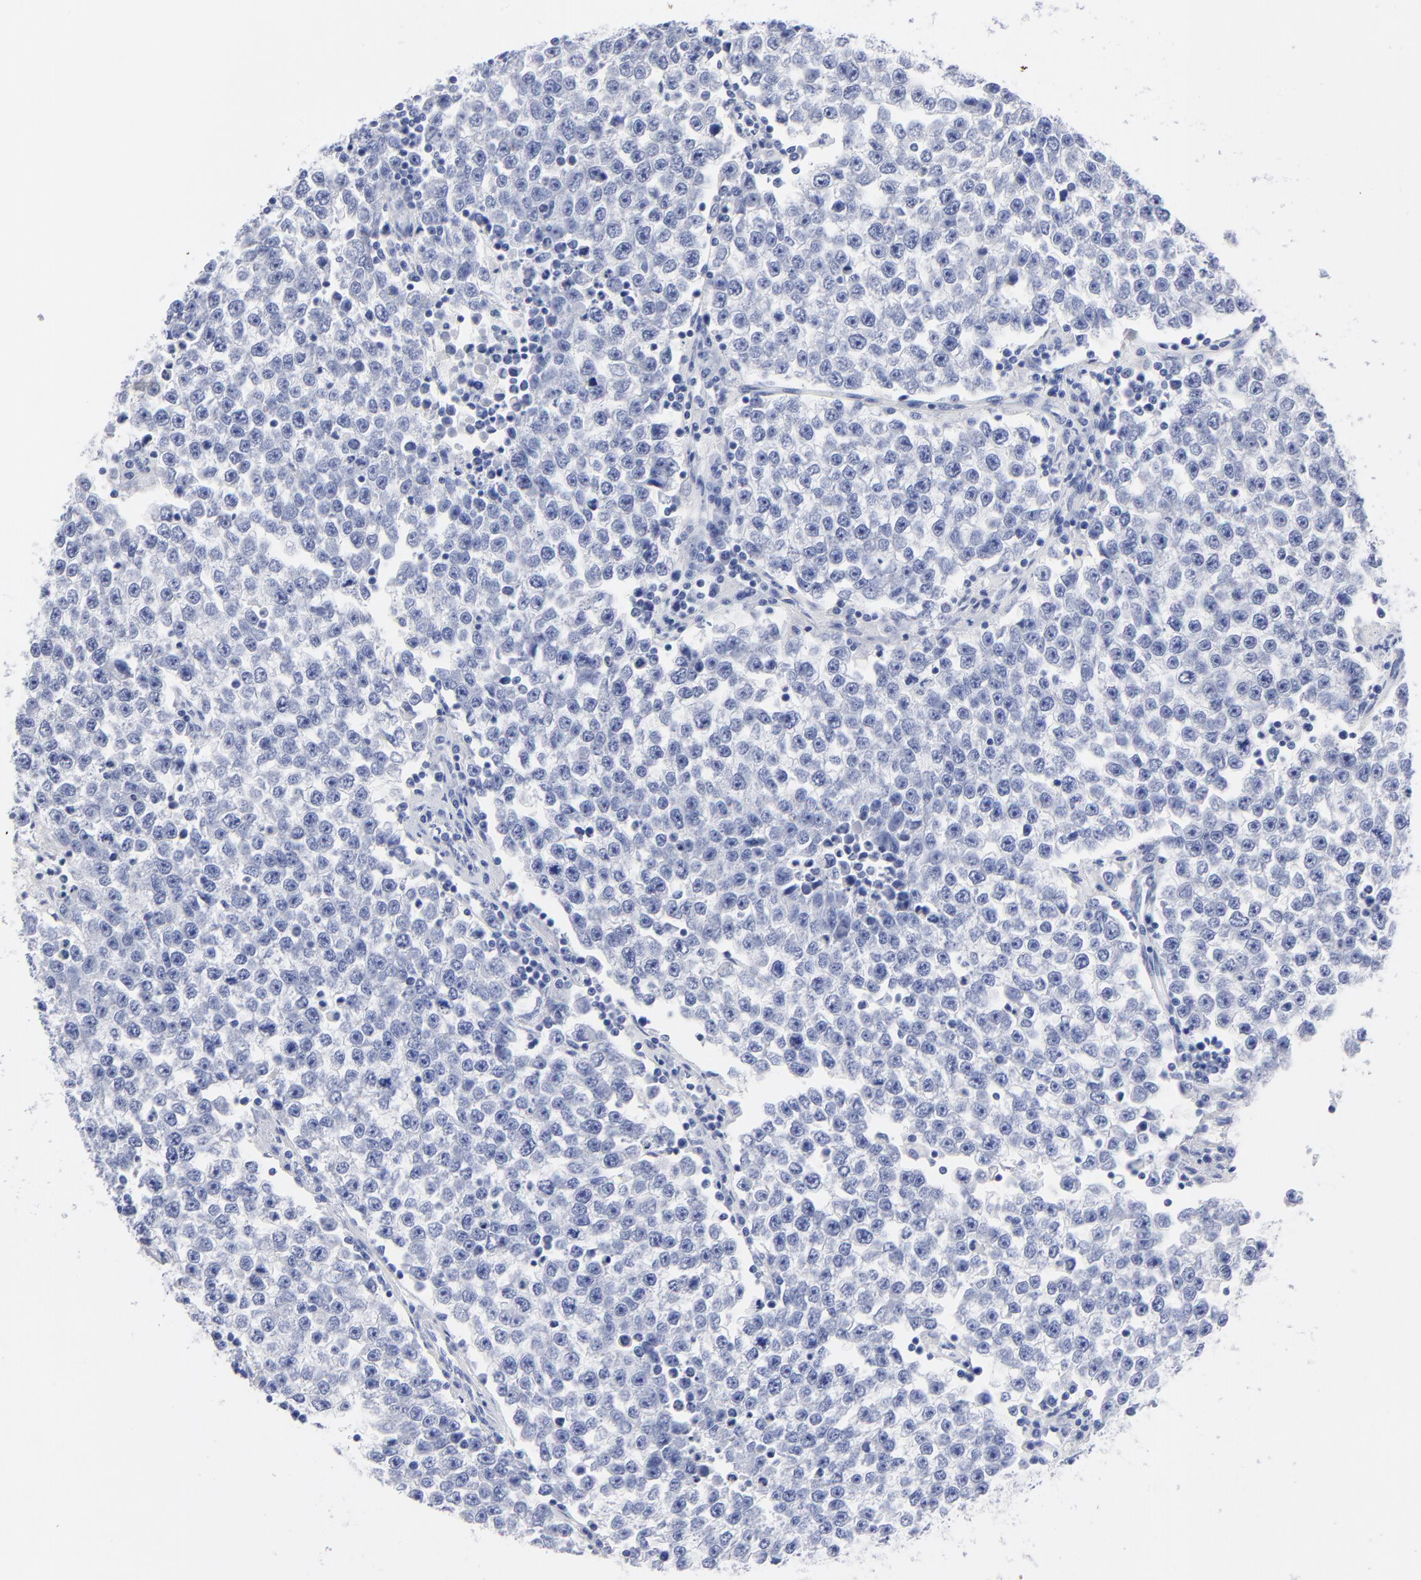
{"staining": {"intensity": "negative", "quantity": "none", "location": "none"}, "tissue": "testis cancer", "cell_type": "Tumor cells", "image_type": "cancer", "snomed": [{"axis": "morphology", "description": "Seminoma, NOS"}, {"axis": "topography", "description": "Testis"}], "caption": "Tumor cells are negative for brown protein staining in seminoma (testis).", "gene": "ACY1", "patient": {"sex": "male", "age": 36}}